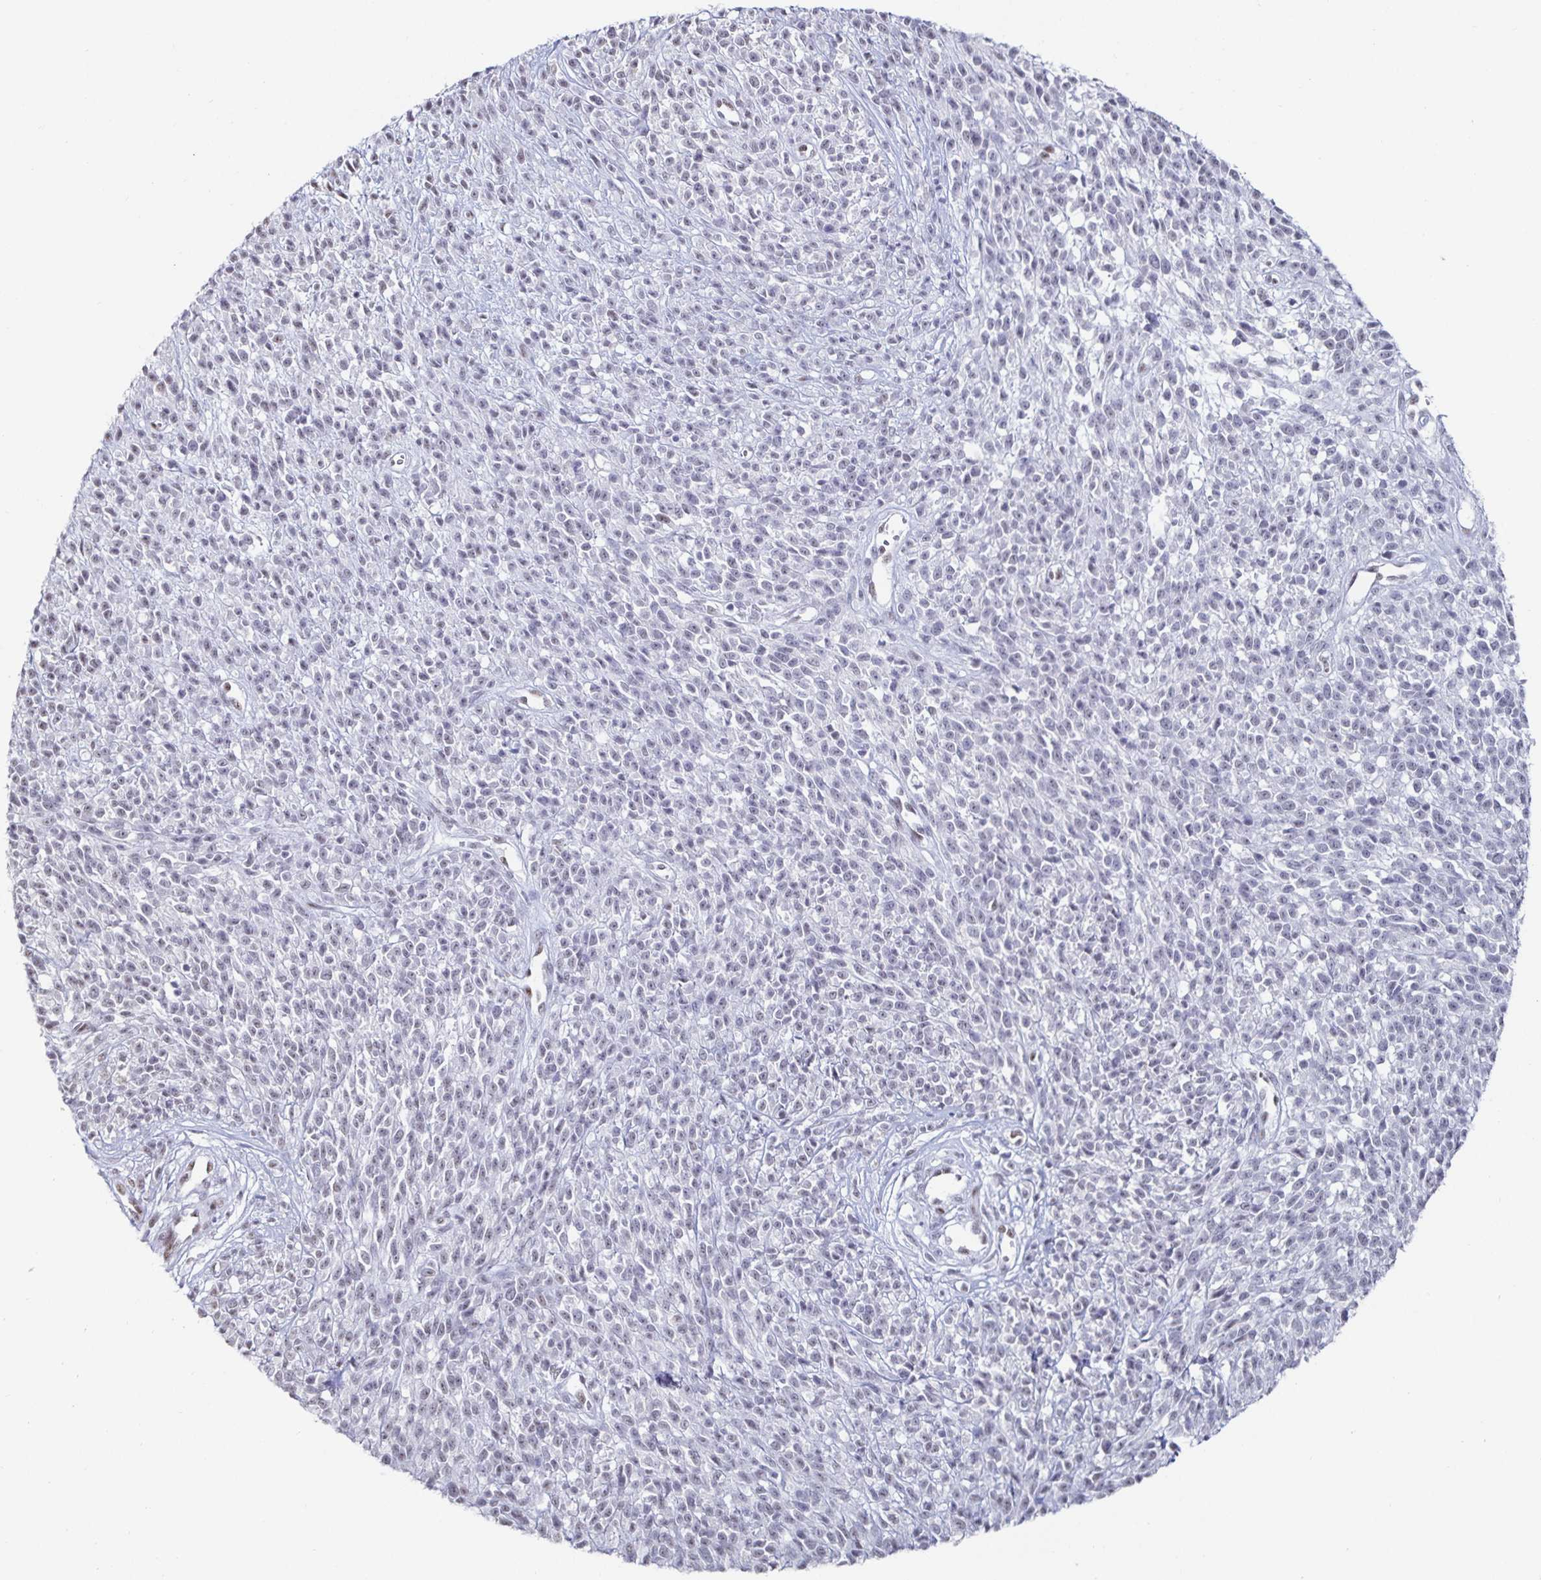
{"staining": {"intensity": "negative", "quantity": "none", "location": "none"}, "tissue": "melanoma", "cell_type": "Tumor cells", "image_type": "cancer", "snomed": [{"axis": "morphology", "description": "Malignant melanoma, NOS"}, {"axis": "topography", "description": "Skin"}, {"axis": "topography", "description": "Skin of trunk"}], "caption": "High magnification brightfield microscopy of melanoma stained with DAB (brown) and counterstained with hematoxylin (blue): tumor cells show no significant positivity.", "gene": "DDX39B", "patient": {"sex": "male", "age": 74}}